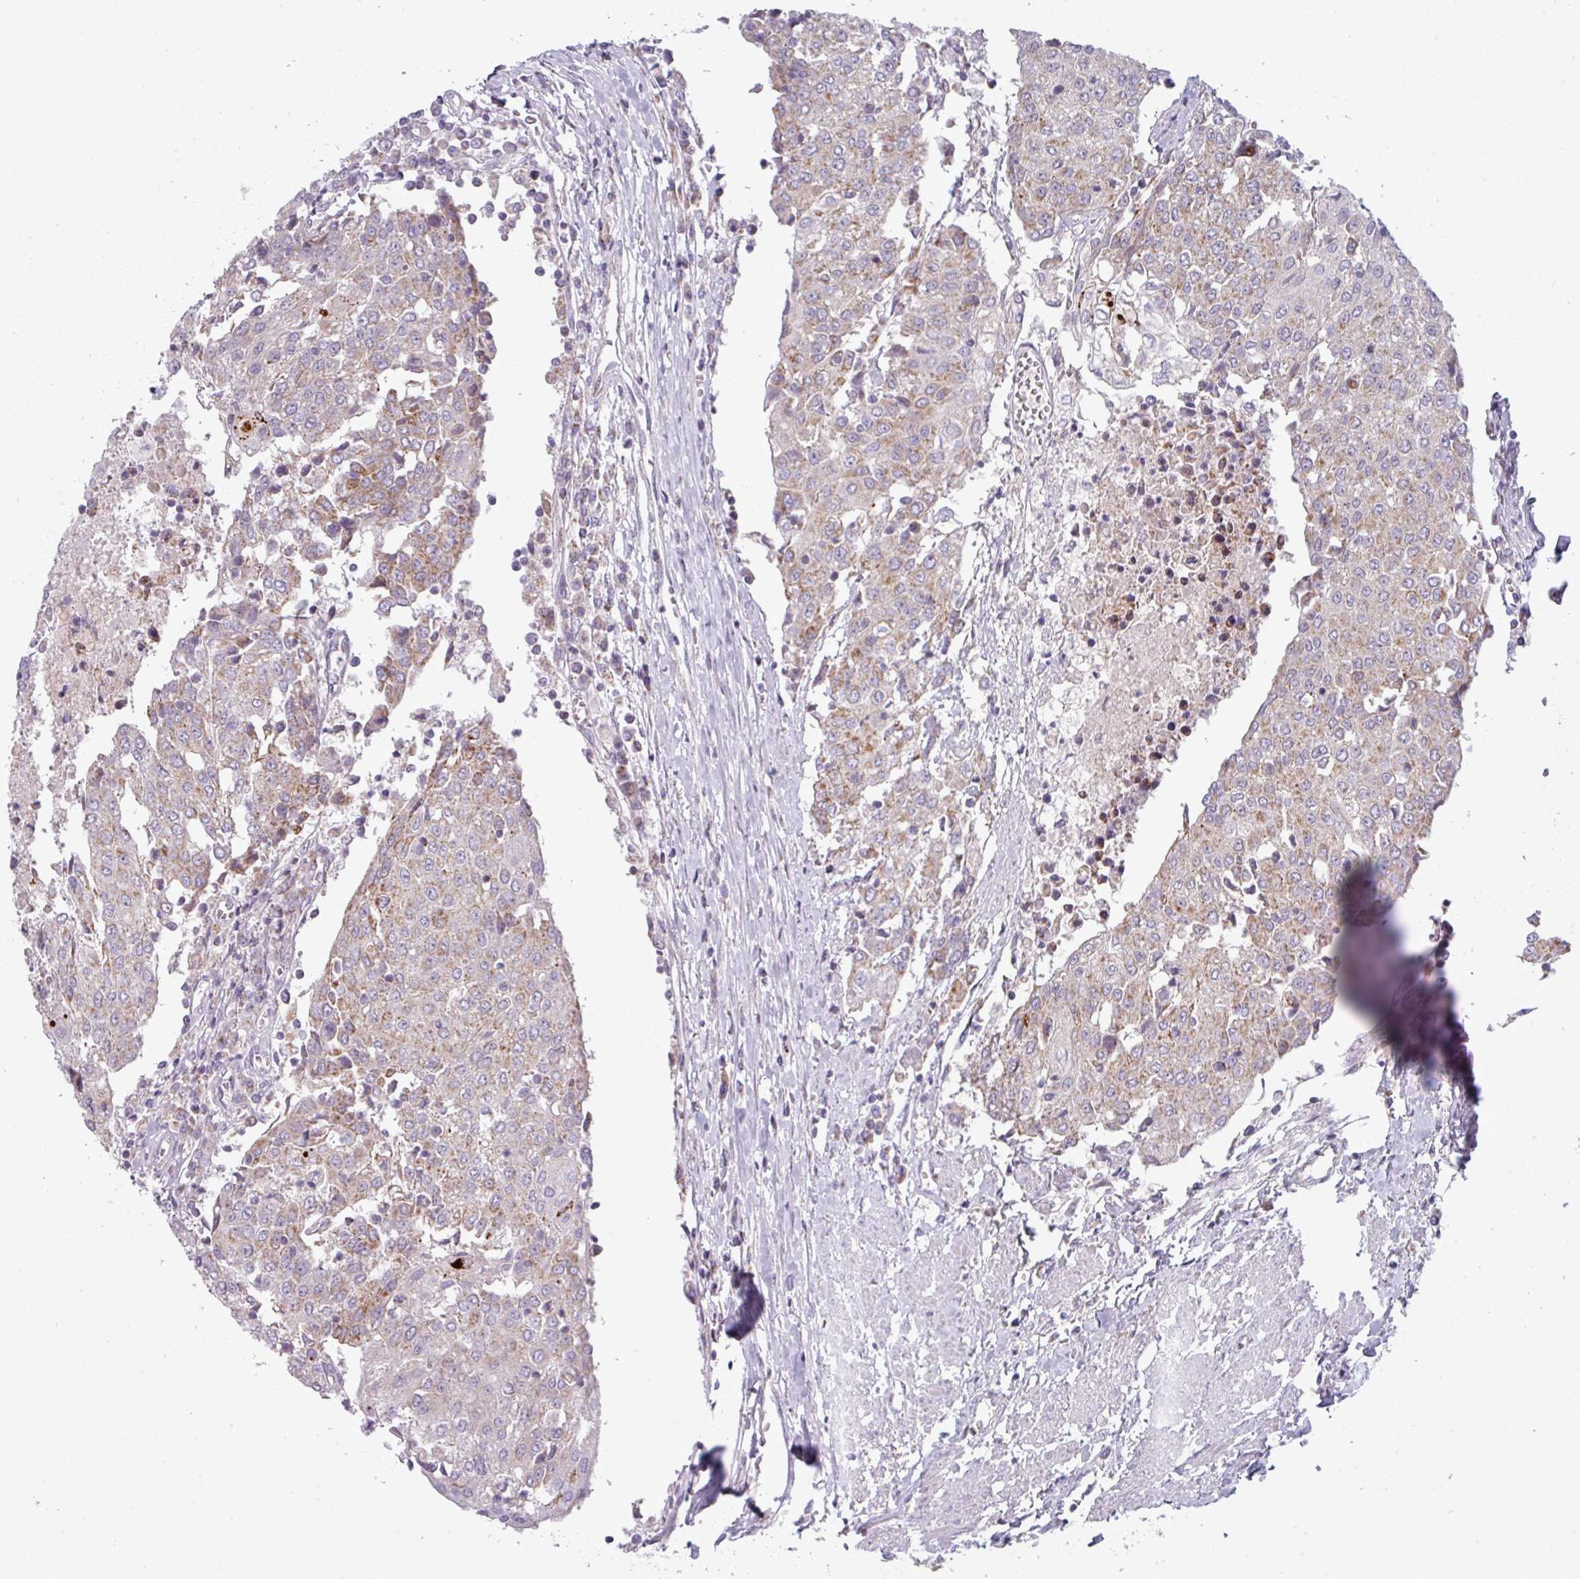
{"staining": {"intensity": "moderate", "quantity": ">75%", "location": "cytoplasmic/membranous"}, "tissue": "urothelial cancer", "cell_type": "Tumor cells", "image_type": "cancer", "snomed": [{"axis": "morphology", "description": "Urothelial carcinoma, High grade"}, {"axis": "topography", "description": "Urinary bladder"}], "caption": "Tumor cells show medium levels of moderate cytoplasmic/membranous expression in about >75% of cells in urothelial carcinoma (high-grade). The protein is stained brown, and the nuclei are stained in blue (DAB IHC with brightfield microscopy, high magnification).", "gene": "ZNF615", "patient": {"sex": "female", "age": 85}}